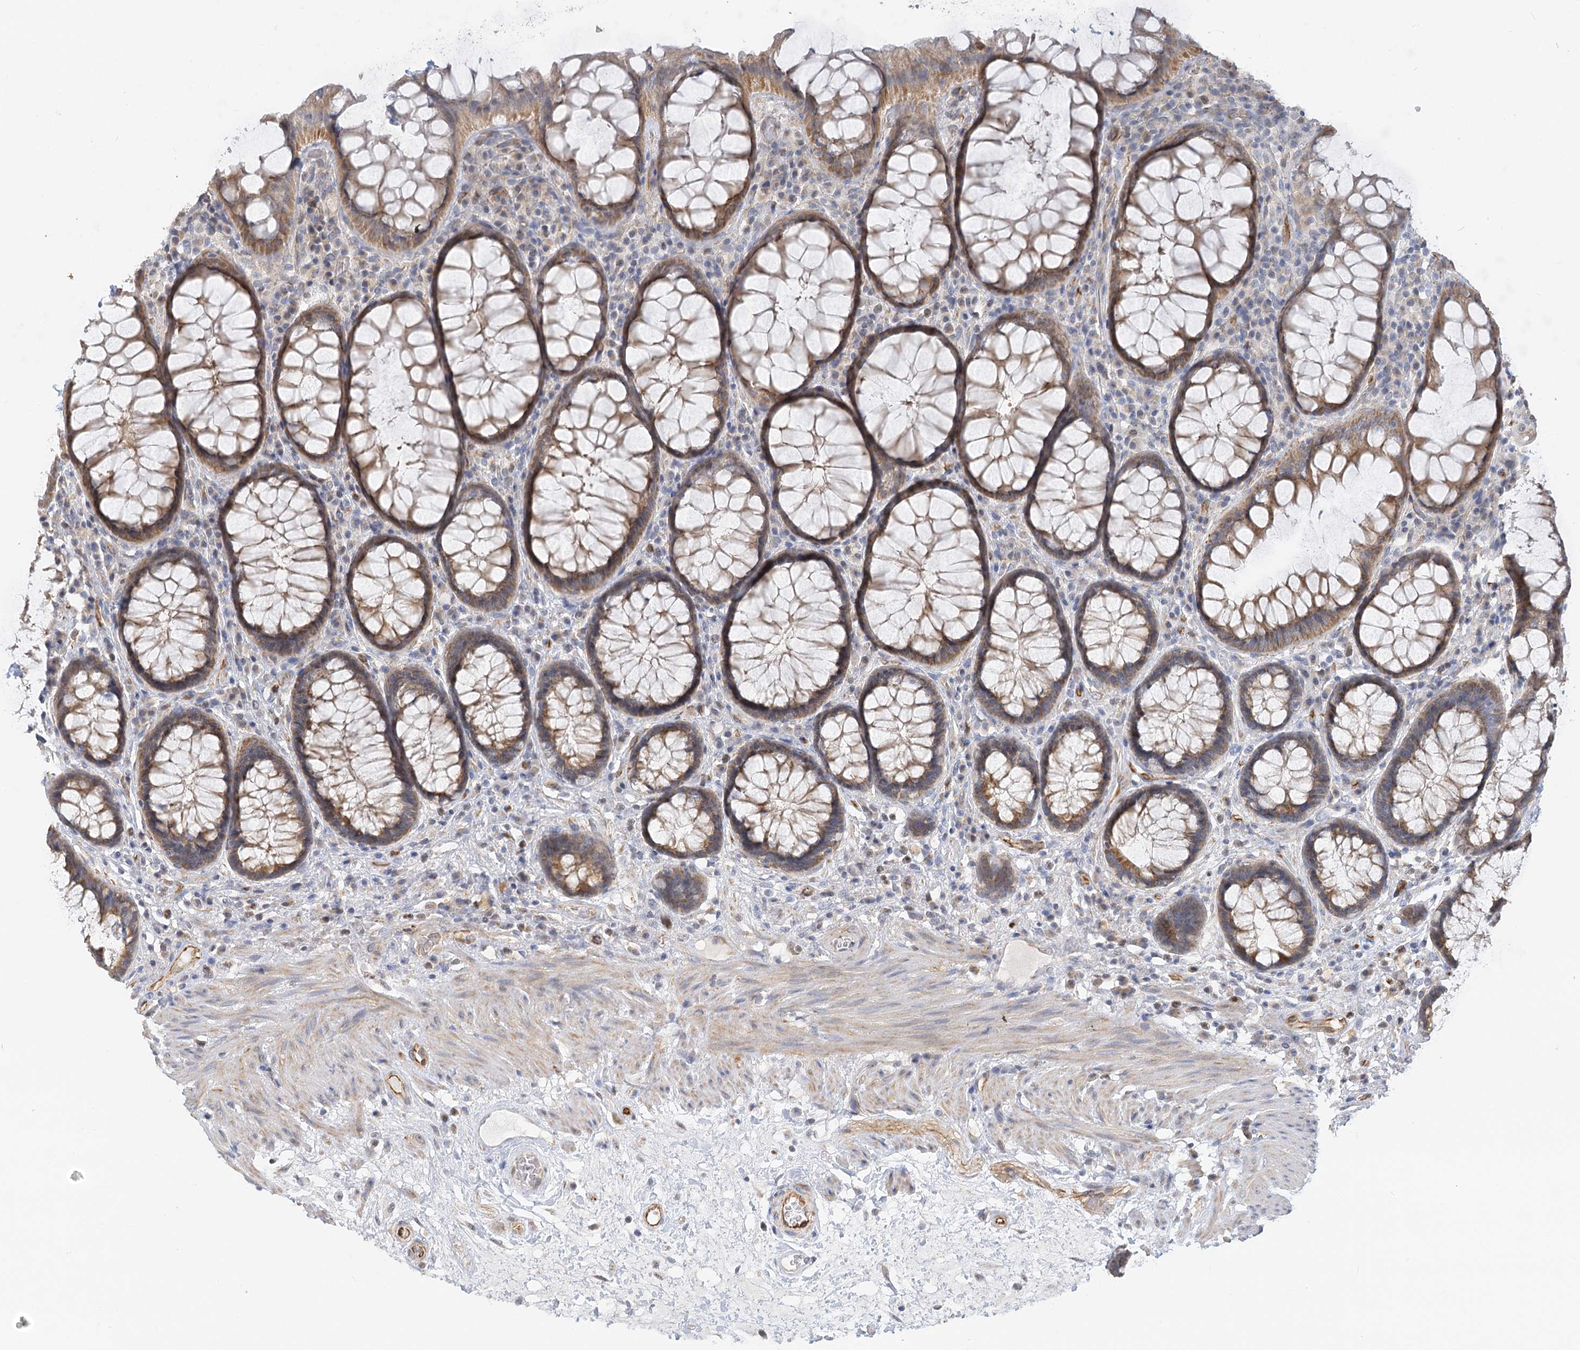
{"staining": {"intensity": "moderate", "quantity": ">75%", "location": "cytoplasmic/membranous"}, "tissue": "rectum", "cell_type": "Glandular cells", "image_type": "normal", "snomed": [{"axis": "morphology", "description": "Normal tissue, NOS"}, {"axis": "topography", "description": "Rectum"}], "caption": "Immunohistochemistry staining of unremarkable rectum, which shows medium levels of moderate cytoplasmic/membranous expression in about >75% of glandular cells indicating moderate cytoplasmic/membranous protein expression. The staining was performed using DAB (brown) for protein detection and nuclei were counterstained in hematoxylin (blue).", "gene": "NELL2", "patient": {"sex": "male", "age": 64}}